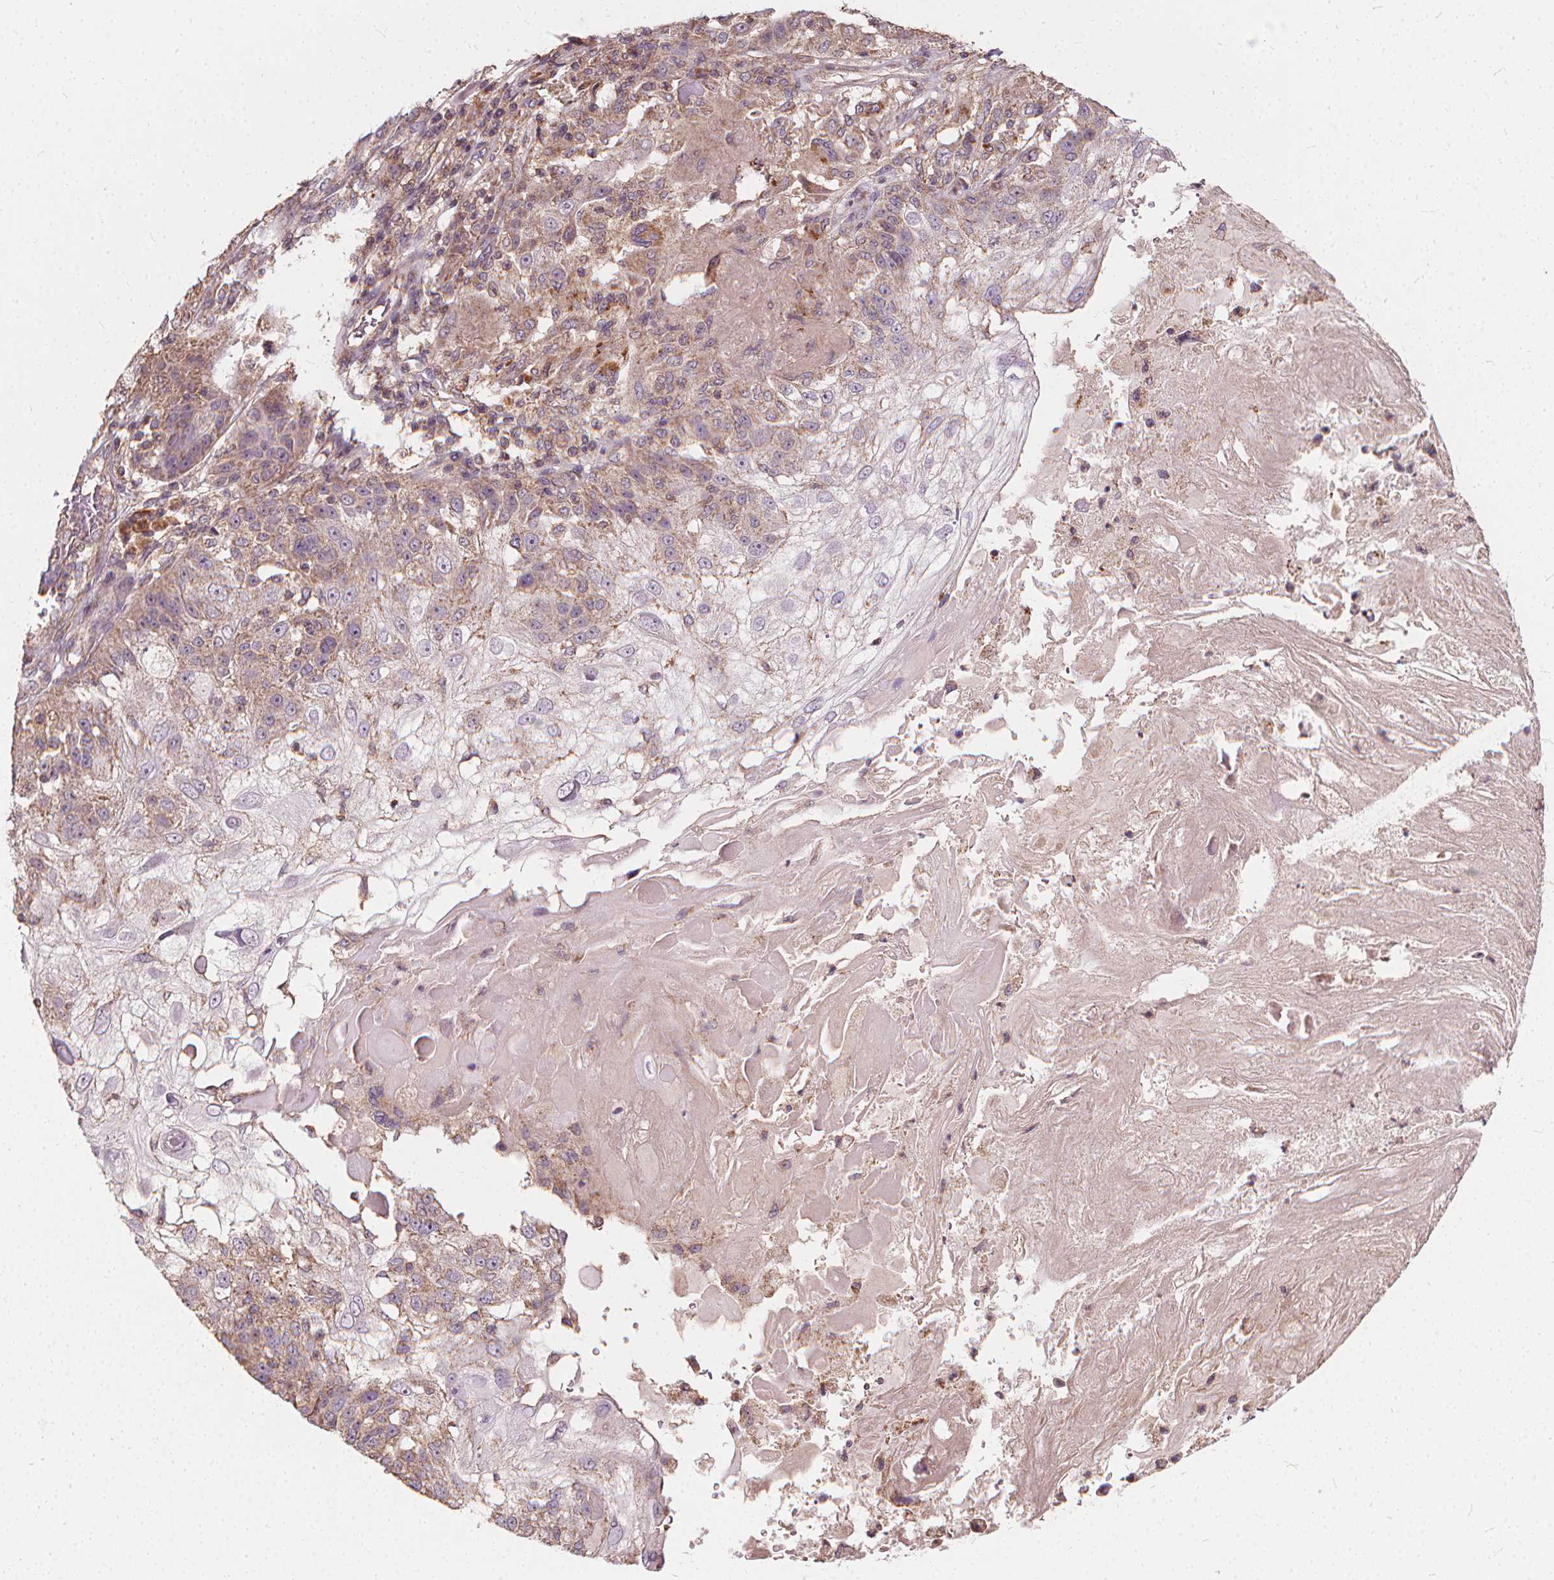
{"staining": {"intensity": "weak", "quantity": ">75%", "location": "cytoplasmic/membranous"}, "tissue": "skin cancer", "cell_type": "Tumor cells", "image_type": "cancer", "snomed": [{"axis": "morphology", "description": "Normal tissue, NOS"}, {"axis": "morphology", "description": "Squamous cell carcinoma, NOS"}, {"axis": "topography", "description": "Skin"}], "caption": "A low amount of weak cytoplasmic/membranous positivity is present in about >75% of tumor cells in skin cancer tissue. The protein of interest is stained brown, and the nuclei are stained in blue (DAB (3,3'-diaminobenzidine) IHC with brightfield microscopy, high magnification).", "gene": "ORAI2", "patient": {"sex": "female", "age": 83}}